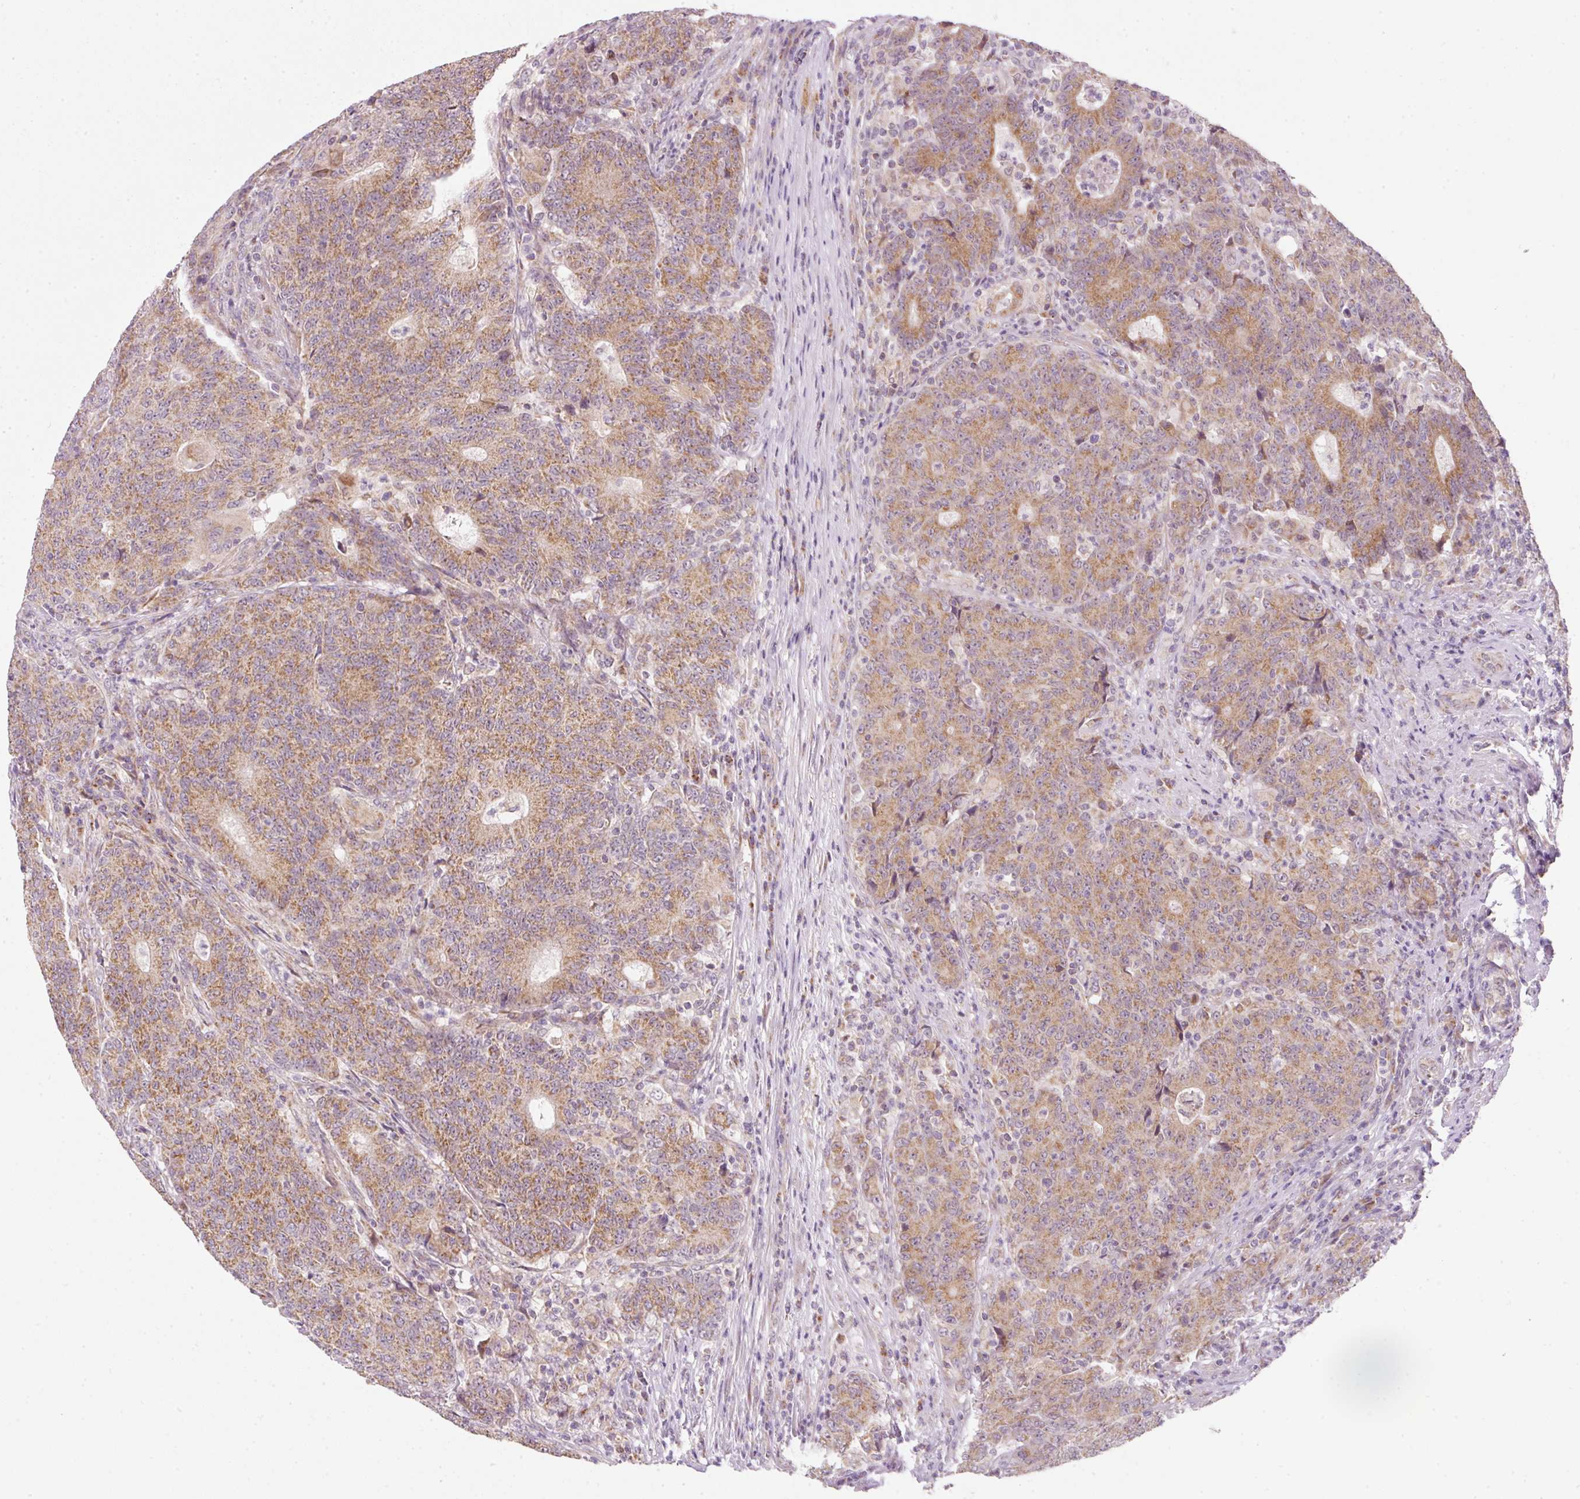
{"staining": {"intensity": "moderate", "quantity": ">75%", "location": "cytoplasmic/membranous"}, "tissue": "colorectal cancer", "cell_type": "Tumor cells", "image_type": "cancer", "snomed": [{"axis": "morphology", "description": "Adenocarcinoma, NOS"}, {"axis": "topography", "description": "Colon"}], "caption": "A high-resolution histopathology image shows immunohistochemistry staining of colorectal cancer, which demonstrates moderate cytoplasmic/membranous expression in approximately >75% of tumor cells.", "gene": "FAM78B", "patient": {"sex": "female", "age": 75}}